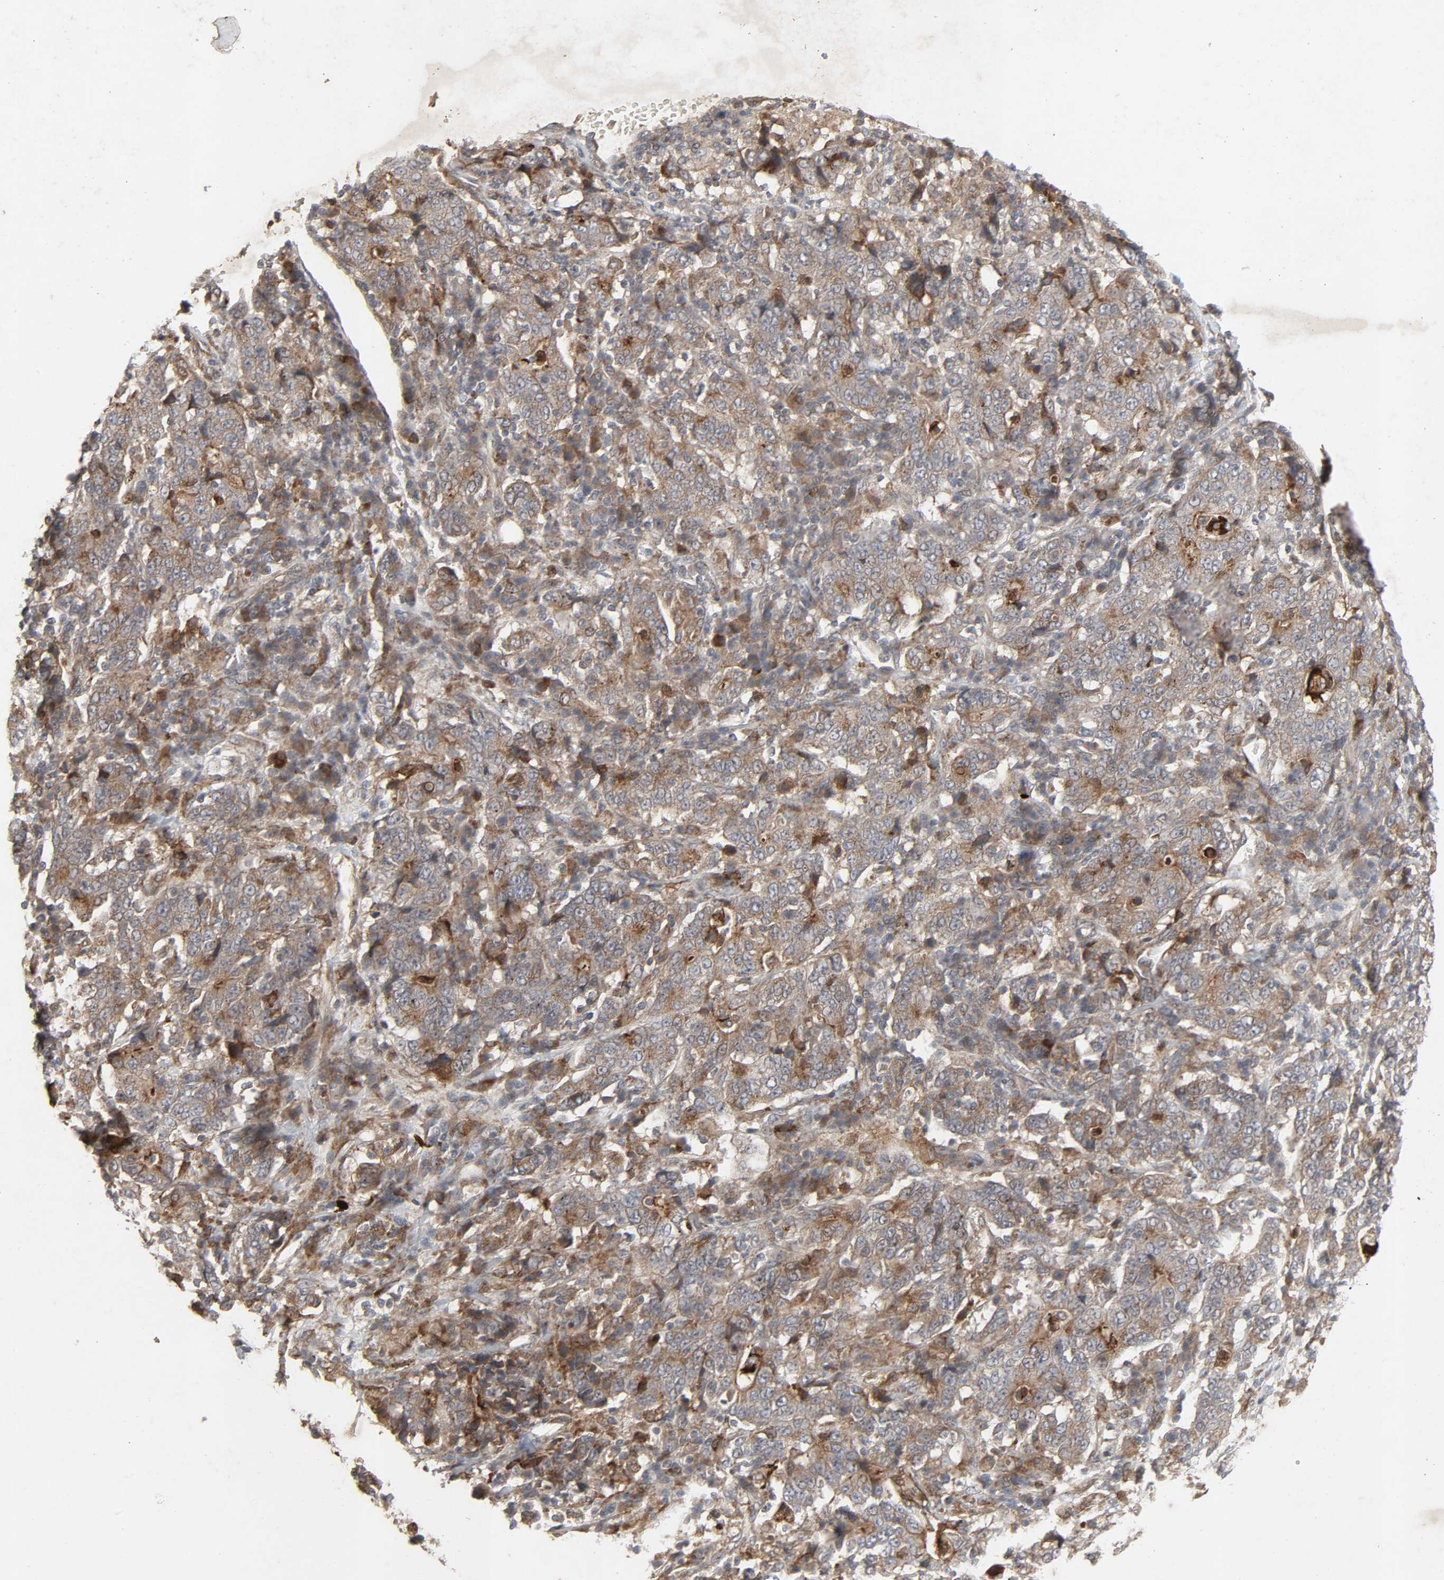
{"staining": {"intensity": "moderate", "quantity": ">75%", "location": "cytoplasmic/membranous"}, "tissue": "stomach cancer", "cell_type": "Tumor cells", "image_type": "cancer", "snomed": [{"axis": "morphology", "description": "Normal tissue, NOS"}, {"axis": "morphology", "description": "Adenocarcinoma, NOS"}, {"axis": "topography", "description": "Stomach, upper"}, {"axis": "topography", "description": "Stomach"}], "caption": "Immunohistochemical staining of stomach adenocarcinoma displays medium levels of moderate cytoplasmic/membranous staining in approximately >75% of tumor cells.", "gene": "ADCY4", "patient": {"sex": "male", "age": 59}}